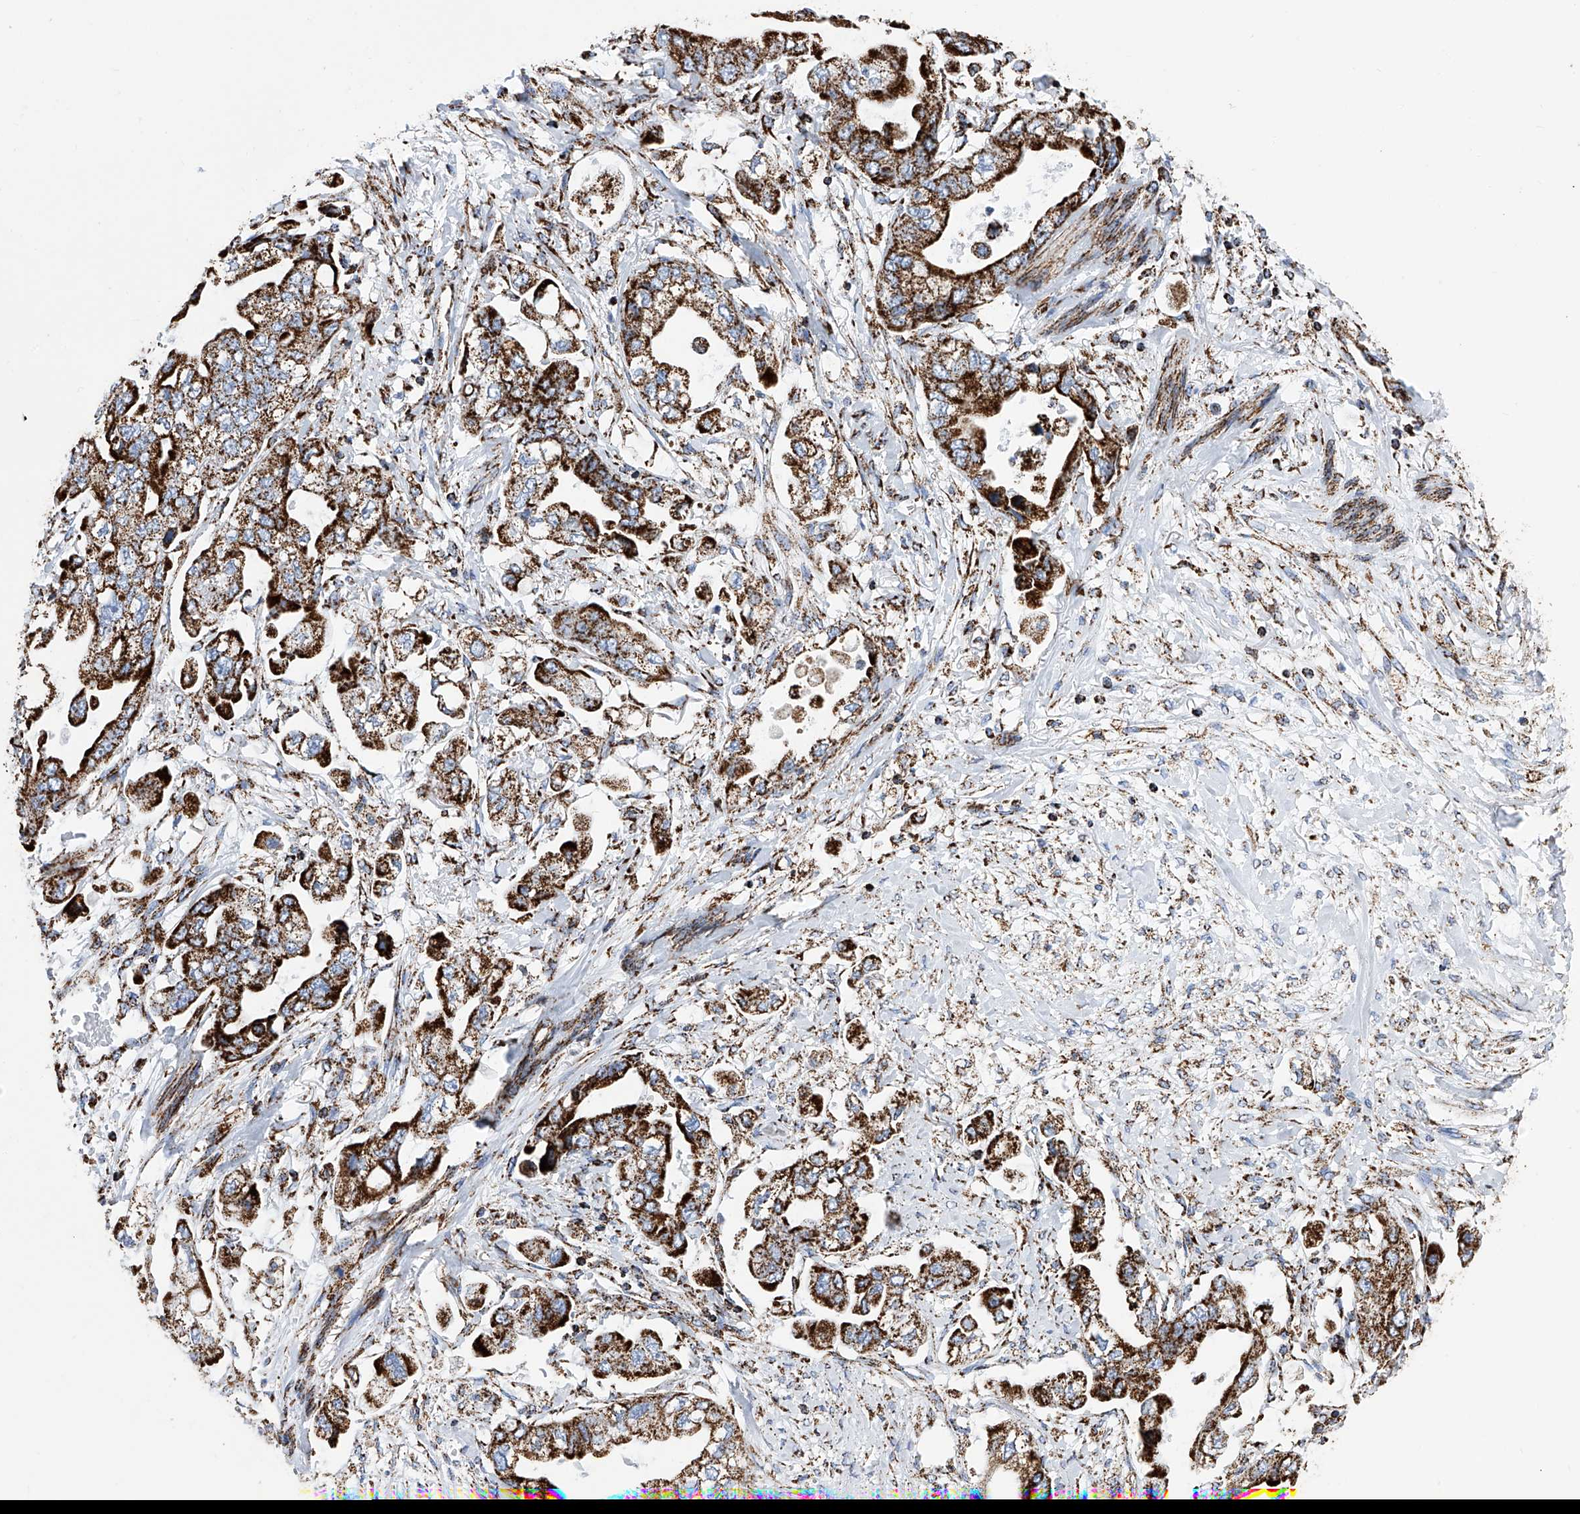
{"staining": {"intensity": "strong", "quantity": ">75%", "location": "cytoplasmic/membranous"}, "tissue": "stomach cancer", "cell_type": "Tumor cells", "image_type": "cancer", "snomed": [{"axis": "morphology", "description": "Adenocarcinoma, NOS"}, {"axis": "topography", "description": "Stomach"}], "caption": "Stomach adenocarcinoma was stained to show a protein in brown. There is high levels of strong cytoplasmic/membranous positivity in about >75% of tumor cells. The staining was performed using DAB (3,3'-diaminobenzidine) to visualize the protein expression in brown, while the nuclei were stained in blue with hematoxylin (Magnification: 20x).", "gene": "ATP5PF", "patient": {"sex": "male", "age": 62}}